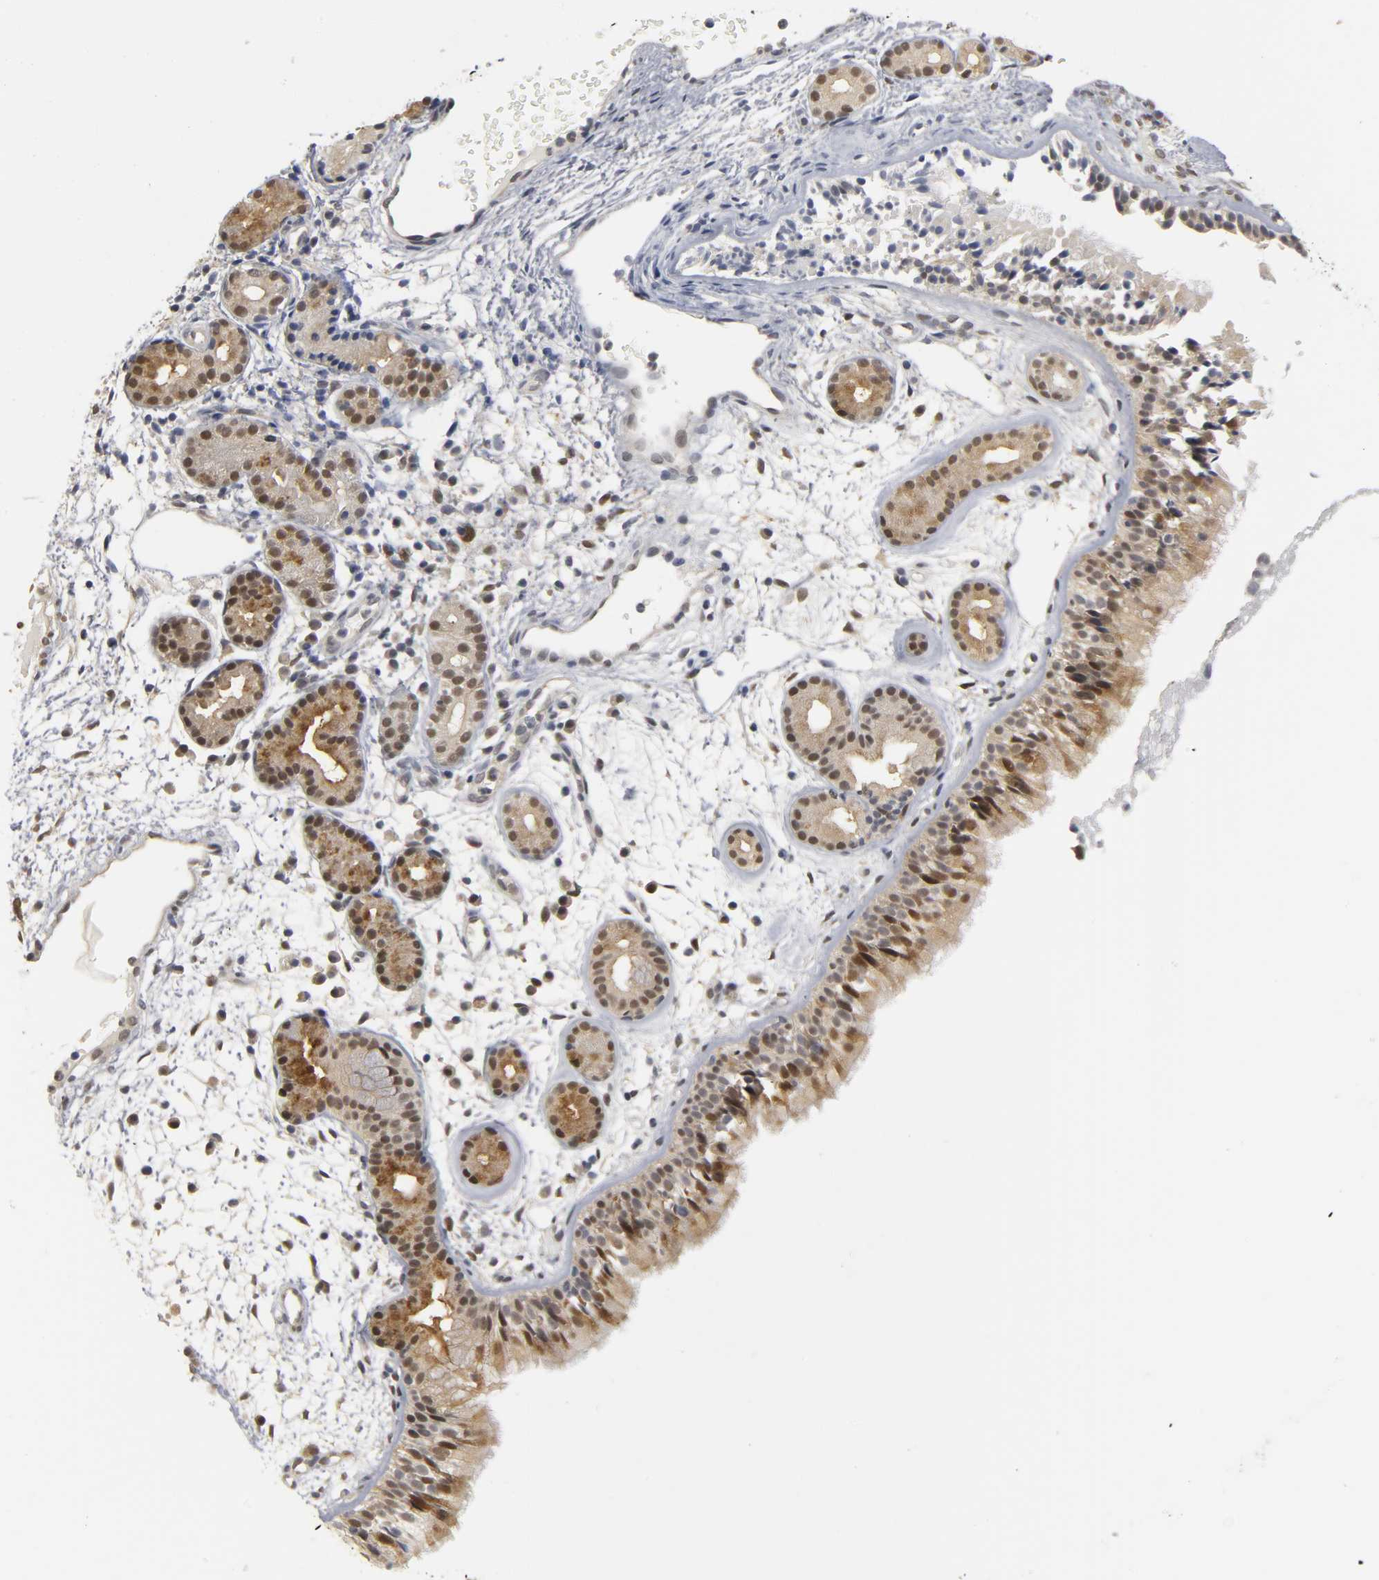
{"staining": {"intensity": "moderate", "quantity": ">75%", "location": "cytoplasmic/membranous,nuclear"}, "tissue": "nasopharynx", "cell_type": "Respiratory epithelial cells", "image_type": "normal", "snomed": [{"axis": "morphology", "description": "Normal tissue, NOS"}, {"axis": "morphology", "description": "Inflammation, NOS"}, {"axis": "topography", "description": "Nasopharynx"}], "caption": "DAB immunohistochemical staining of normal nasopharynx displays moderate cytoplasmic/membranous,nuclear protein positivity in about >75% of respiratory epithelial cells.", "gene": "PARK7", "patient": {"sex": "female", "age": 55}}